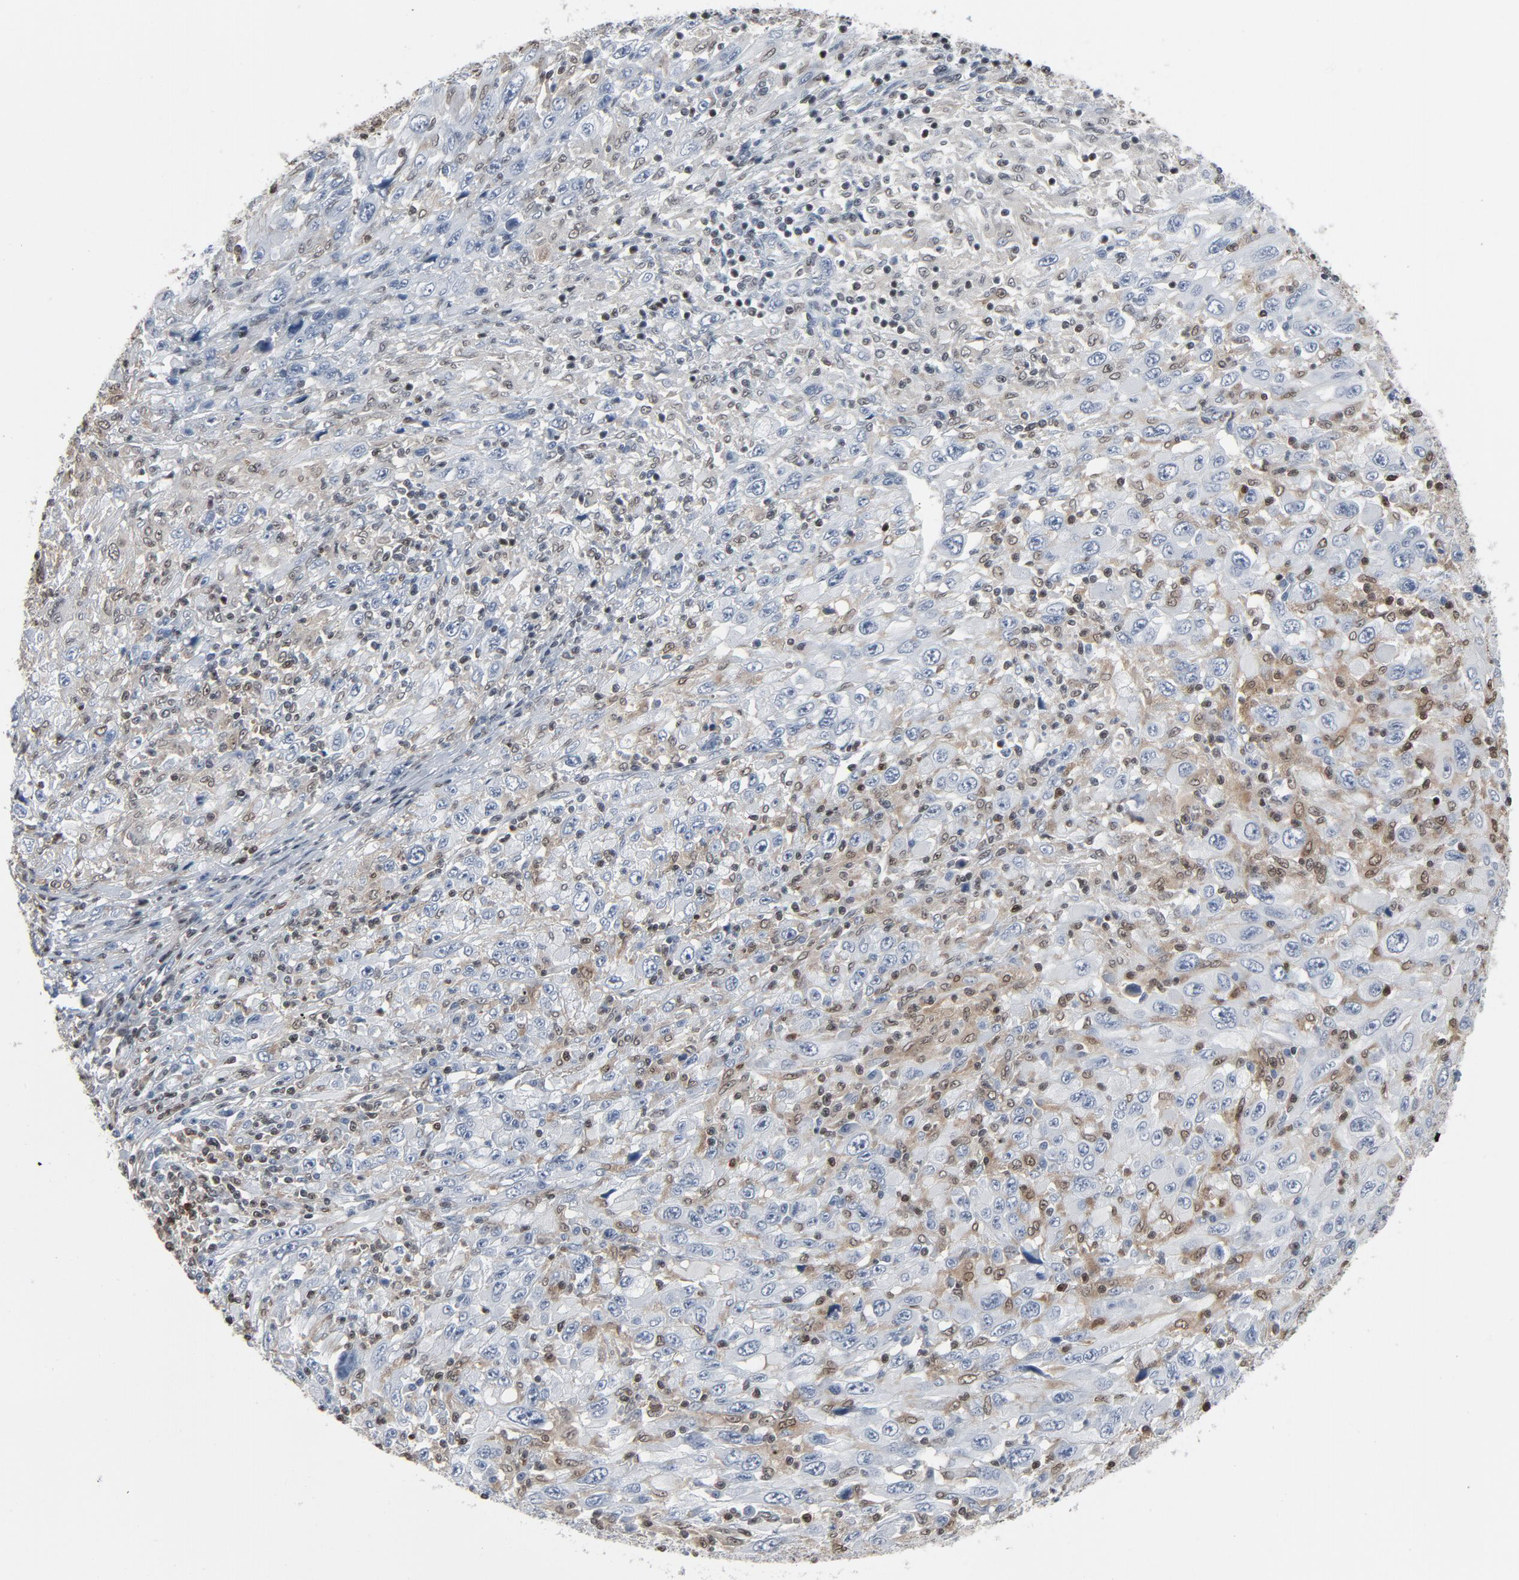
{"staining": {"intensity": "negative", "quantity": "none", "location": "none"}, "tissue": "melanoma", "cell_type": "Tumor cells", "image_type": "cancer", "snomed": [{"axis": "morphology", "description": "Malignant melanoma, Metastatic site"}, {"axis": "topography", "description": "Skin"}], "caption": "Micrograph shows no protein positivity in tumor cells of melanoma tissue.", "gene": "STAT5A", "patient": {"sex": "female", "age": 56}}